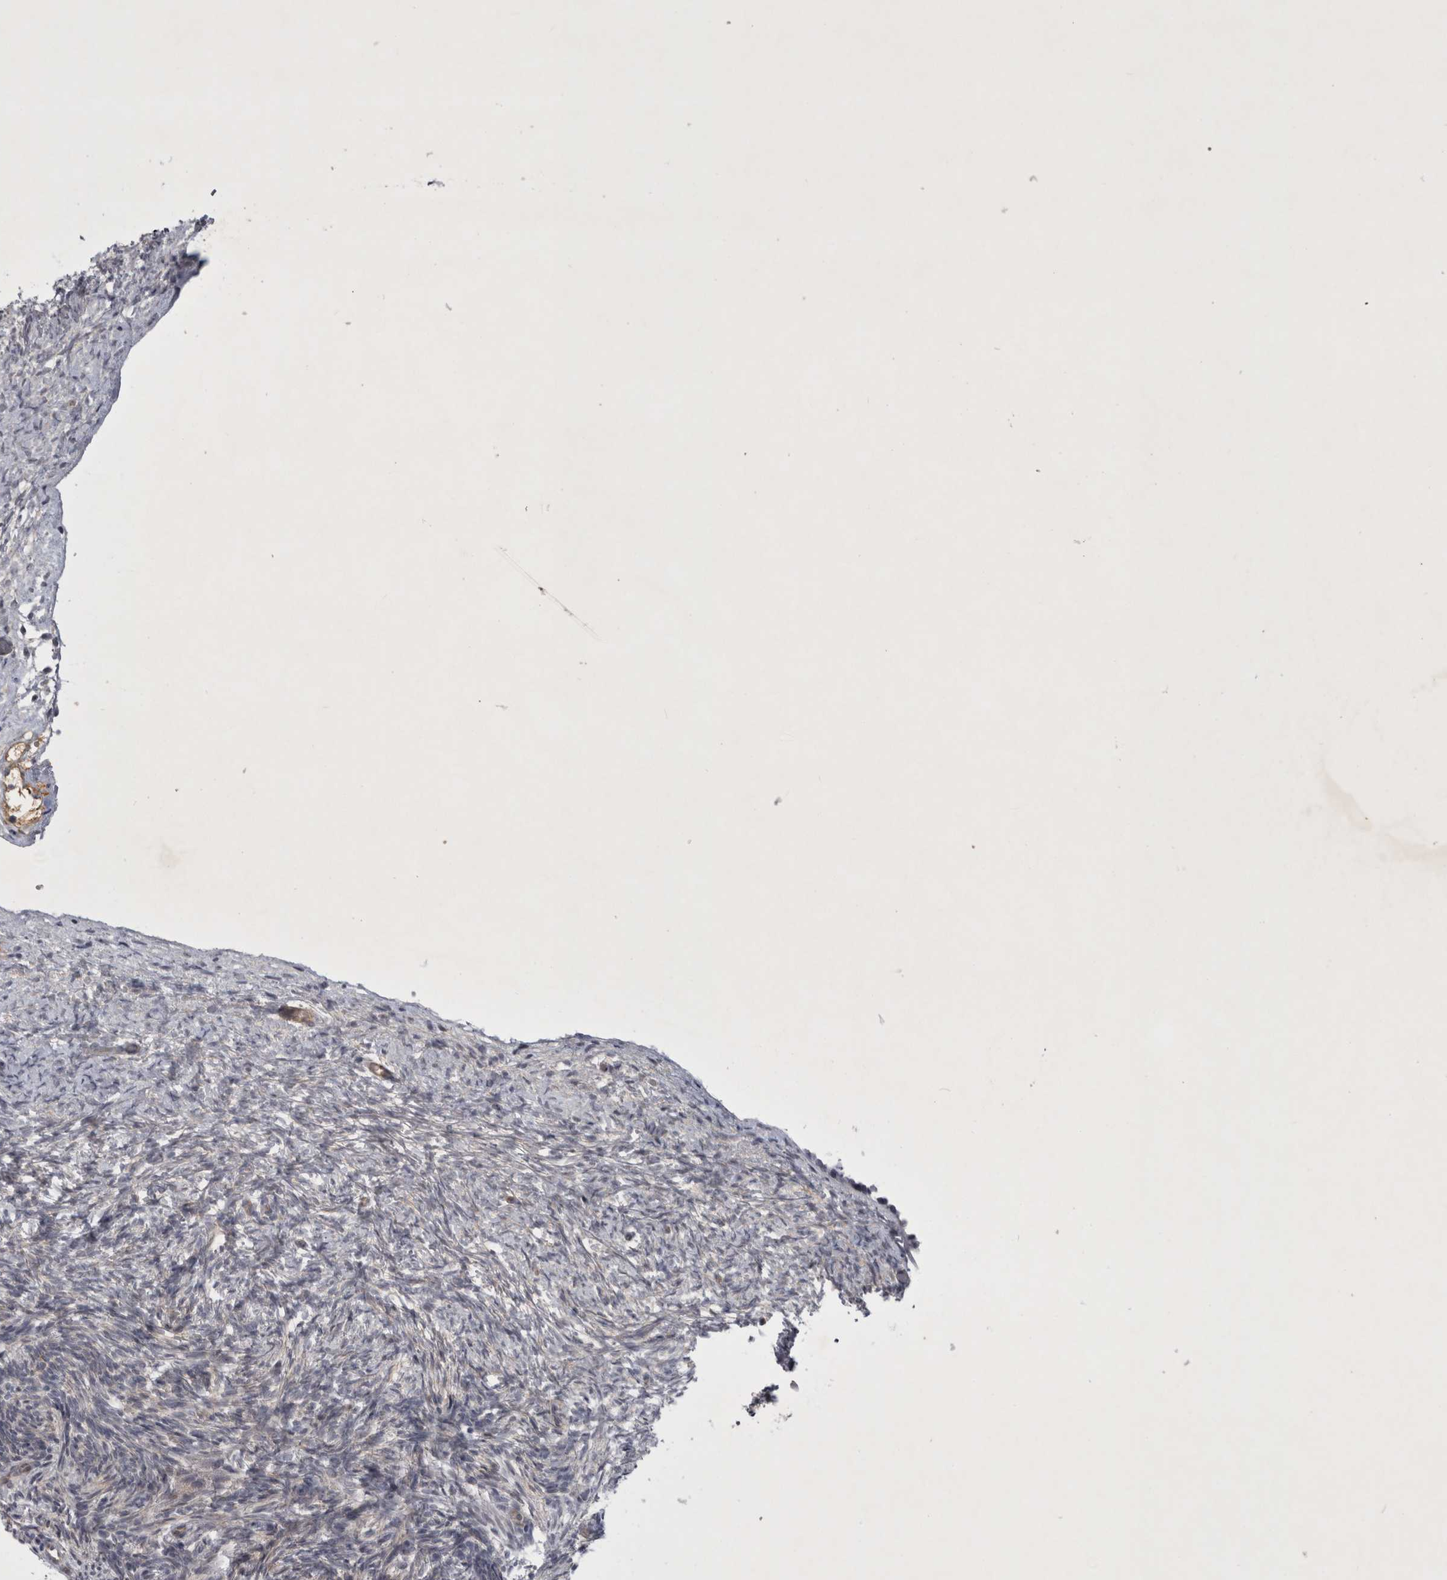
{"staining": {"intensity": "negative", "quantity": "none", "location": "none"}, "tissue": "ovary", "cell_type": "Ovarian stroma cells", "image_type": "normal", "snomed": [{"axis": "morphology", "description": "Normal tissue, NOS"}, {"axis": "topography", "description": "Ovary"}], "caption": "High magnification brightfield microscopy of unremarkable ovary stained with DAB (brown) and counterstained with hematoxylin (blue): ovarian stroma cells show no significant staining. (DAB (3,3'-diaminobenzidine) immunohistochemistry (IHC) visualized using brightfield microscopy, high magnification).", "gene": "PARP11", "patient": {"sex": "female", "age": 34}}